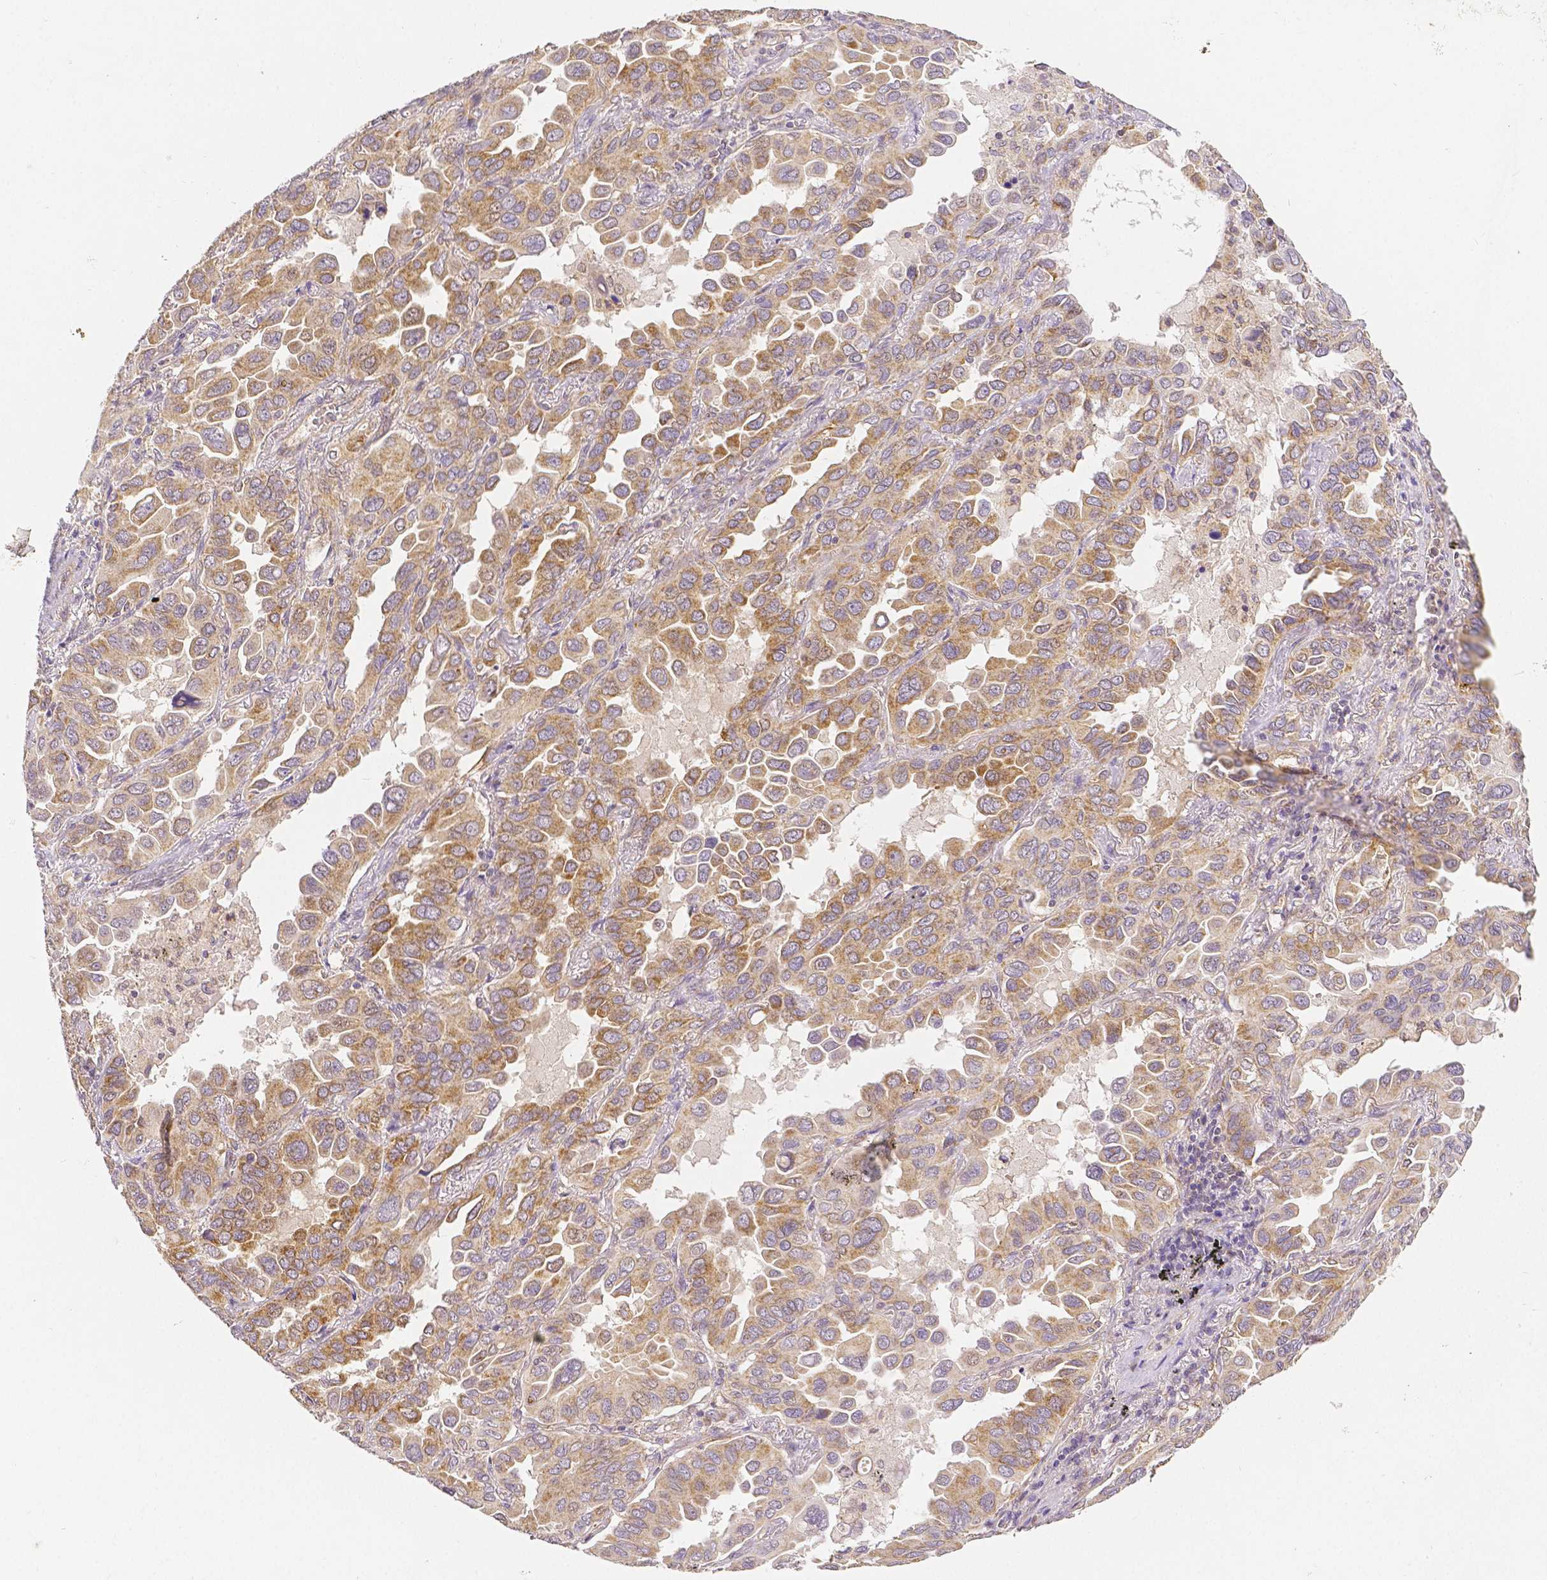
{"staining": {"intensity": "moderate", "quantity": "<25%", "location": "cytoplasmic/membranous"}, "tissue": "lung cancer", "cell_type": "Tumor cells", "image_type": "cancer", "snomed": [{"axis": "morphology", "description": "Adenocarcinoma, NOS"}, {"axis": "topography", "description": "Lung"}], "caption": "Immunohistochemistry staining of lung adenocarcinoma, which demonstrates low levels of moderate cytoplasmic/membranous staining in approximately <25% of tumor cells indicating moderate cytoplasmic/membranous protein staining. The staining was performed using DAB (3,3'-diaminobenzidine) (brown) for protein detection and nuclei were counterstained in hematoxylin (blue).", "gene": "RHOT1", "patient": {"sex": "male", "age": 64}}